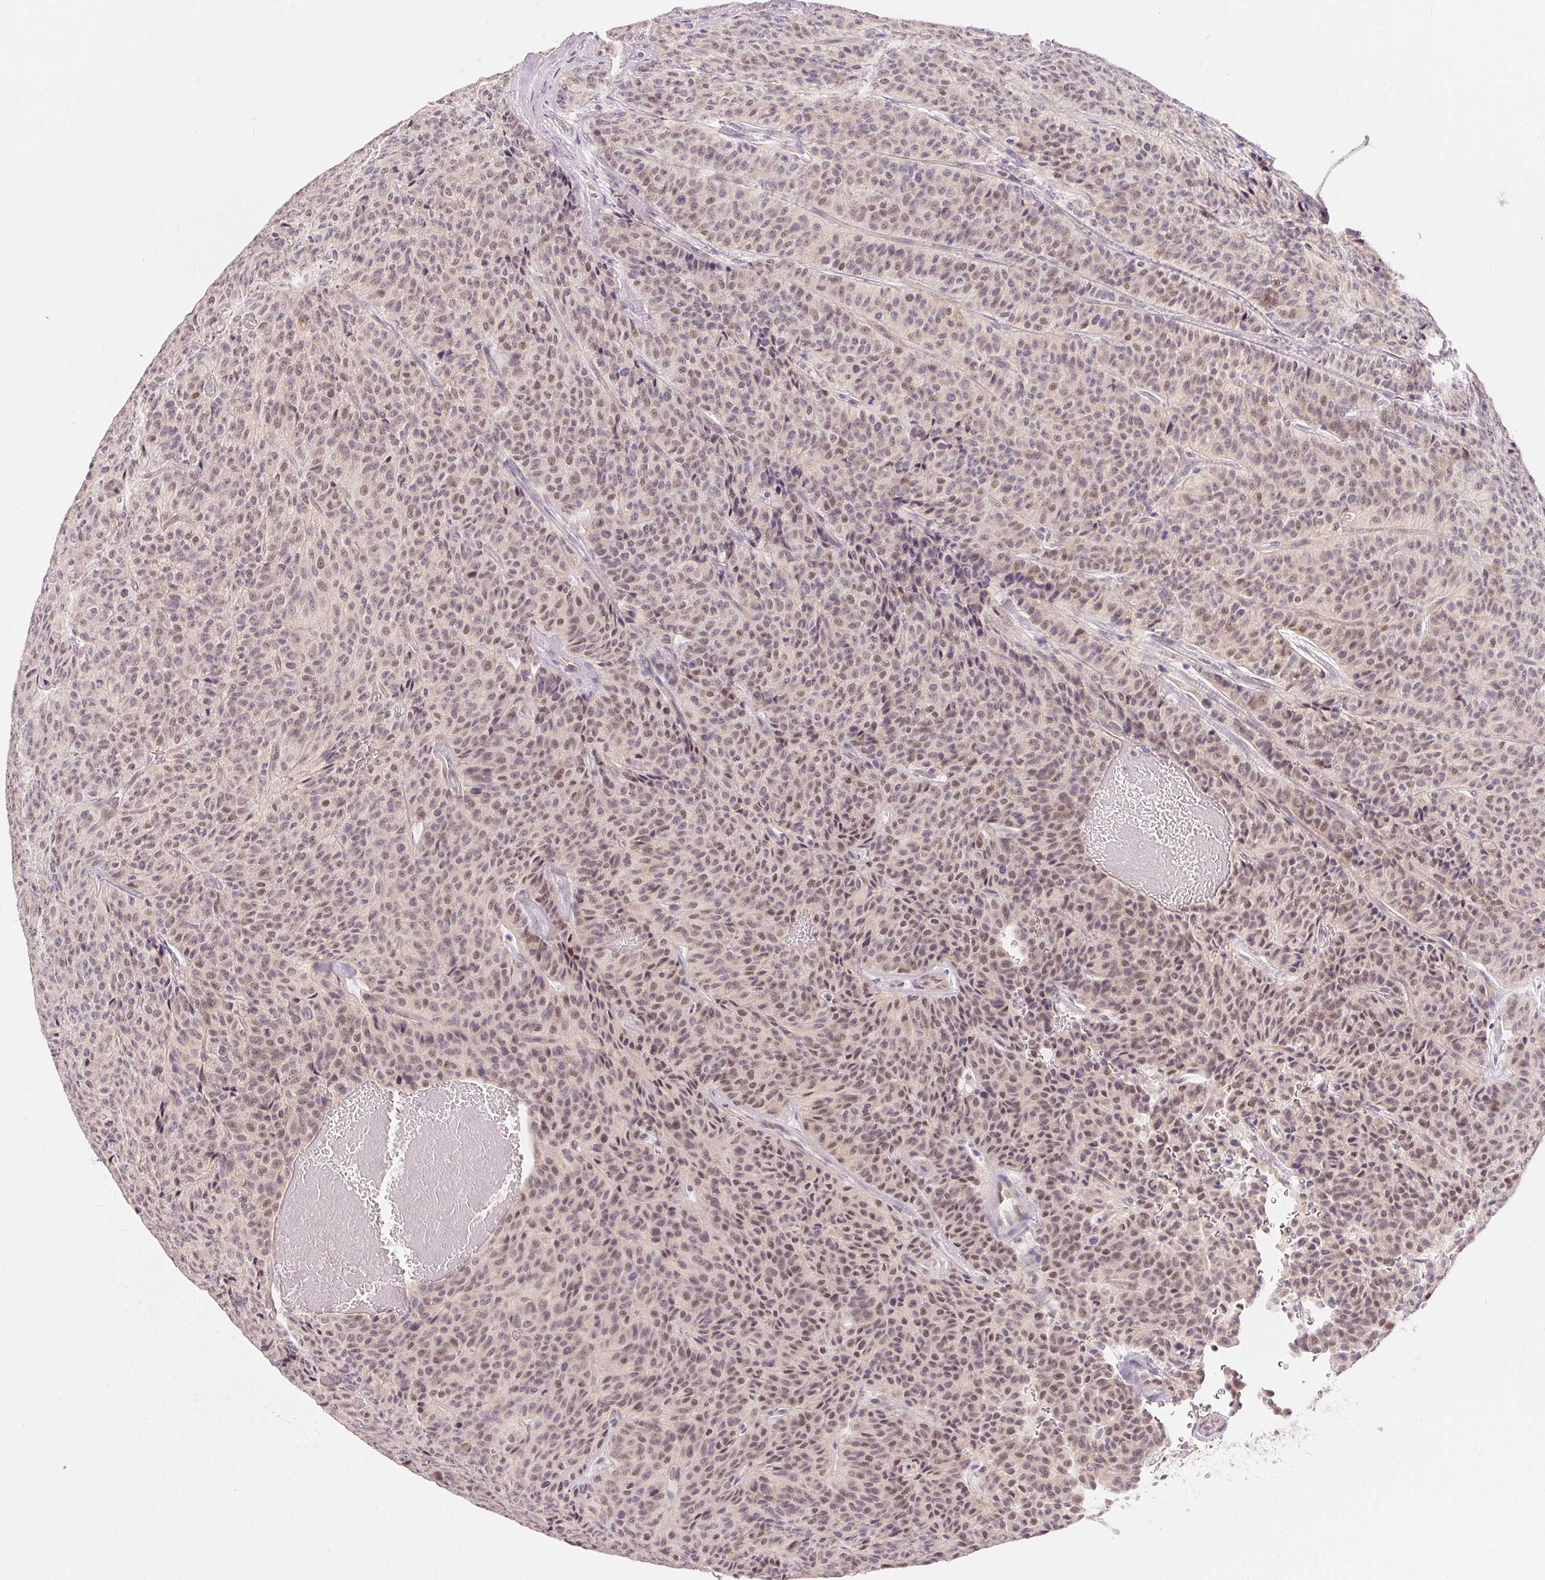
{"staining": {"intensity": "weak", "quantity": "<25%", "location": "nuclear"}, "tissue": "carcinoid", "cell_type": "Tumor cells", "image_type": "cancer", "snomed": [{"axis": "morphology", "description": "Carcinoid, malignant, NOS"}, {"axis": "topography", "description": "Lung"}], "caption": "An image of carcinoid stained for a protein demonstrates no brown staining in tumor cells.", "gene": "TTC23L", "patient": {"sex": "male", "age": 71}}